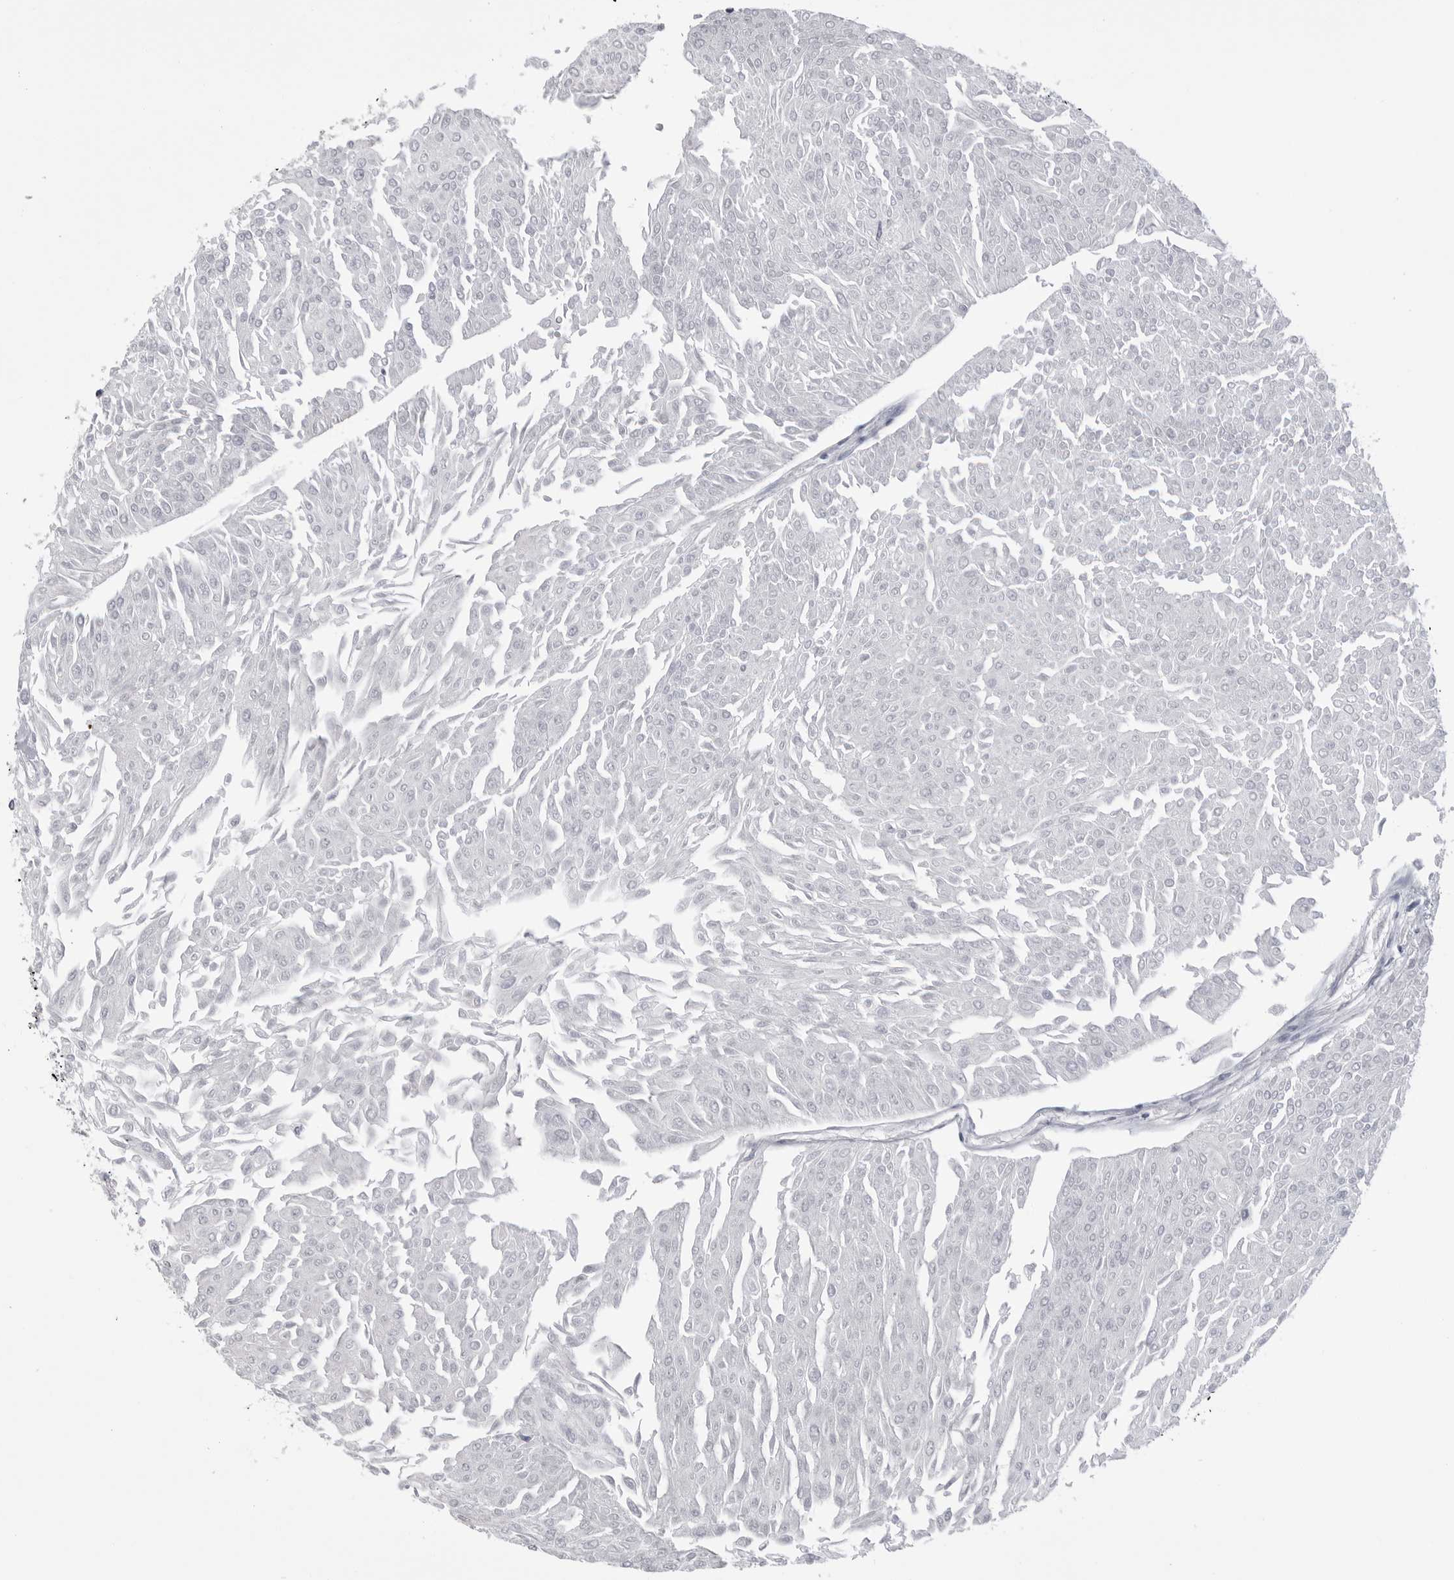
{"staining": {"intensity": "negative", "quantity": "none", "location": "none"}, "tissue": "urothelial cancer", "cell_type": "Tumor cells", "image_type": "cancer", "snomed": [{"axis": "morphology", "description": "Urothelial carcinoma, Low grade"}, {"axis": "topography", "description": "Urinary bladder"}], "caption": "Immunohistochemistry histopathology image of neoplastic tissue: urothelial cancer stained with DAB (3,3'-diaminobenzidine) demonstrates no significant protein staining in tumor cells. (DAB (3,3'-diaminobenzidine) immunohistochemistry (IHC) with hematoxylin counter stain).", "gene": "FKBP2", "patient": {"sex": "male", "age": 67}}